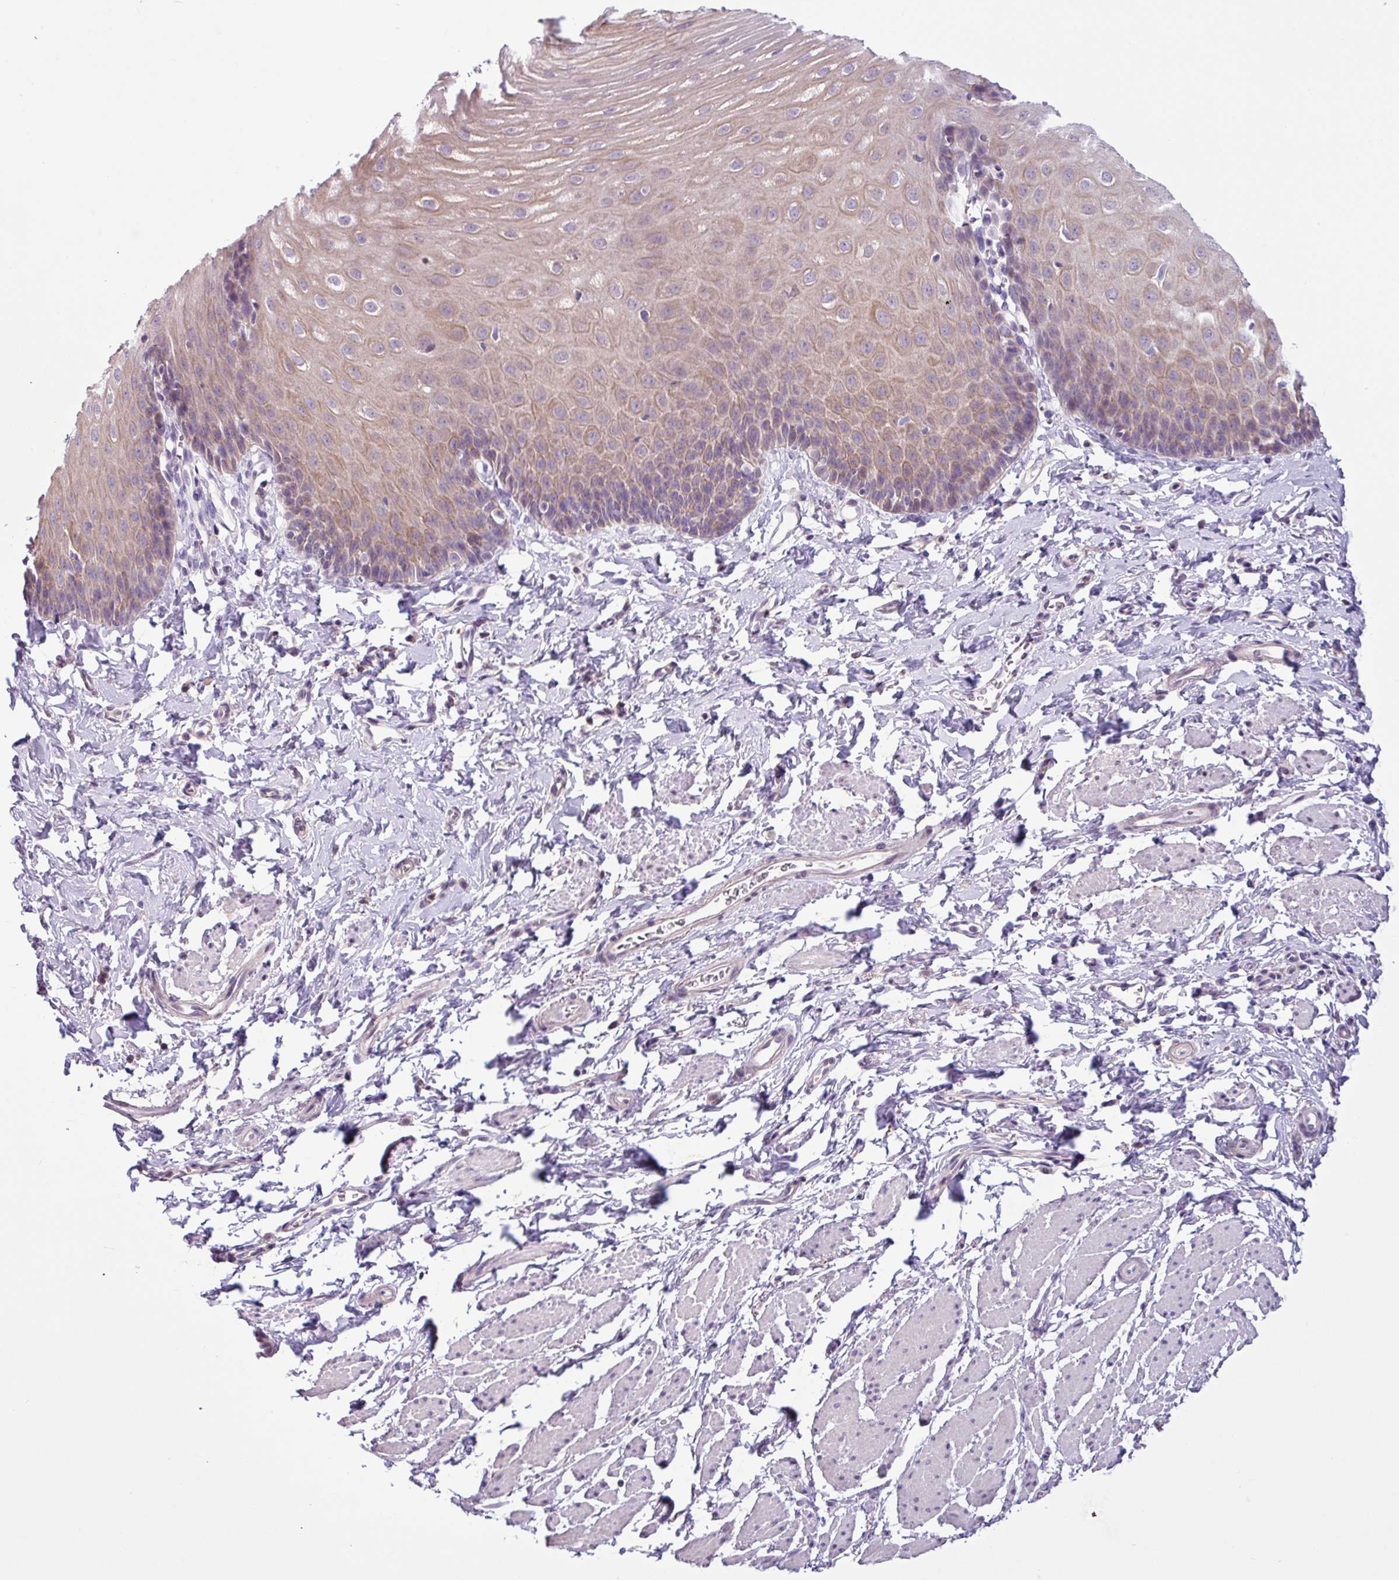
{"staining": {"intensity": "weak", "quantity": "25%-75%", "location": "cytoplasmic/membranous"}, "tissue": "esophagus", "cell_type": "Squamous epithelial cells", "image_type": "normal", "snomed": [{"axis": "morphology", "description": "Normal tissue, NOS"}, {"axis": "topography", "description": "Esophagus"}], "caption": "Immunohistochemical staining of benign esophagus exhibits weak cytoplasmic/membranous protein positivity in approximately 25%-75% of squamous epithelial cells.", "gene": "PNLDC1", "patient": {"sex": "male", "age": 70}}